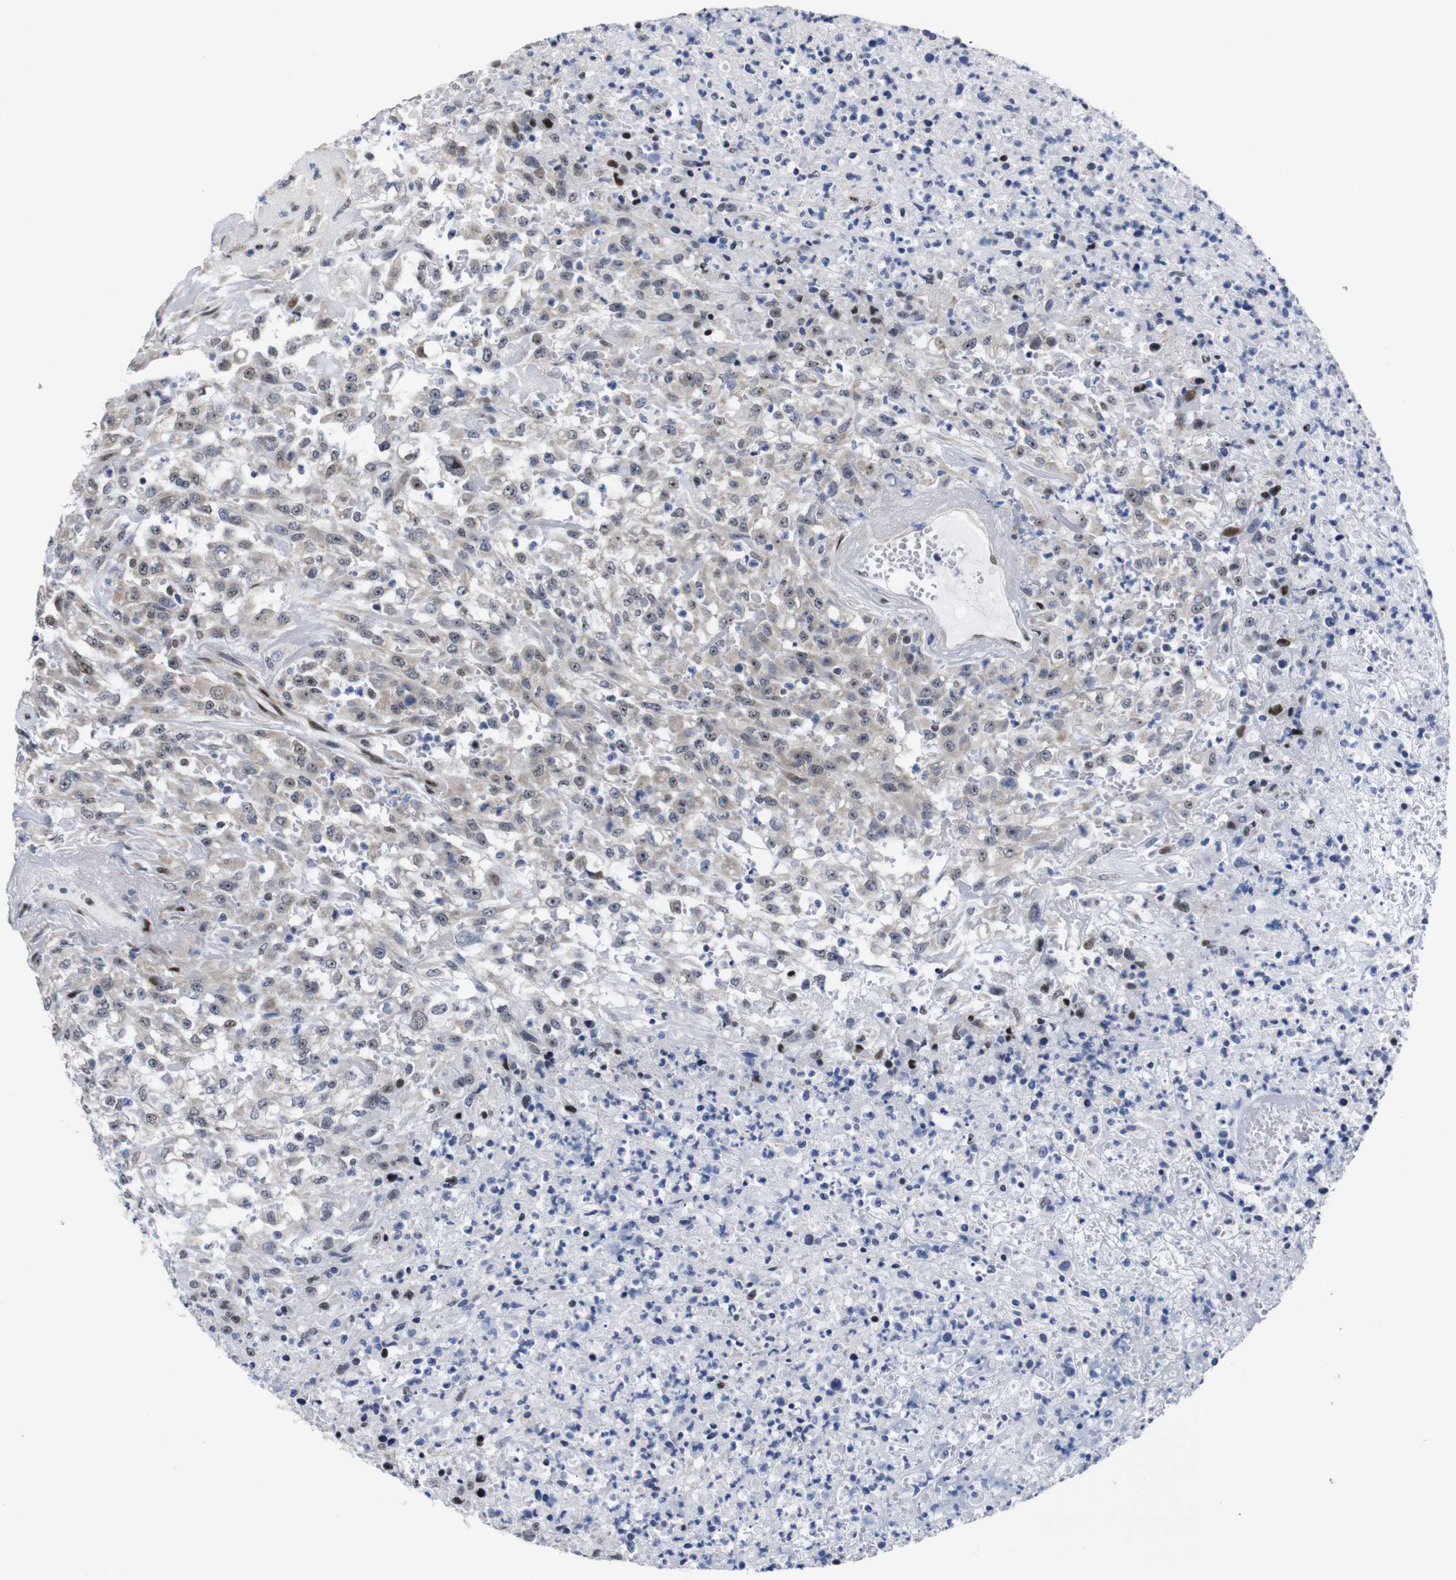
{"staining": {"intensity": "weak", "quantity": "25%-75%", "location": "cytoplasmic/membranous,nuclear"}, "tissue": "urothelial cancer", "cell_type": "Tumor cells", "image_type": "cancer", "snomed": [{"axis": "morphology", "description": "Urothelial carcinoma, High grade"}, {"axis": "topography", "description": "Urinary bladder"}], "caption": "A brown stain highlights weak cytoplasmic/membranous and nuclear expression of a protein in human urothelial cancer tumor cells.", "gene": "GATA6", "patient": {"sex": "male", "age": 46}}